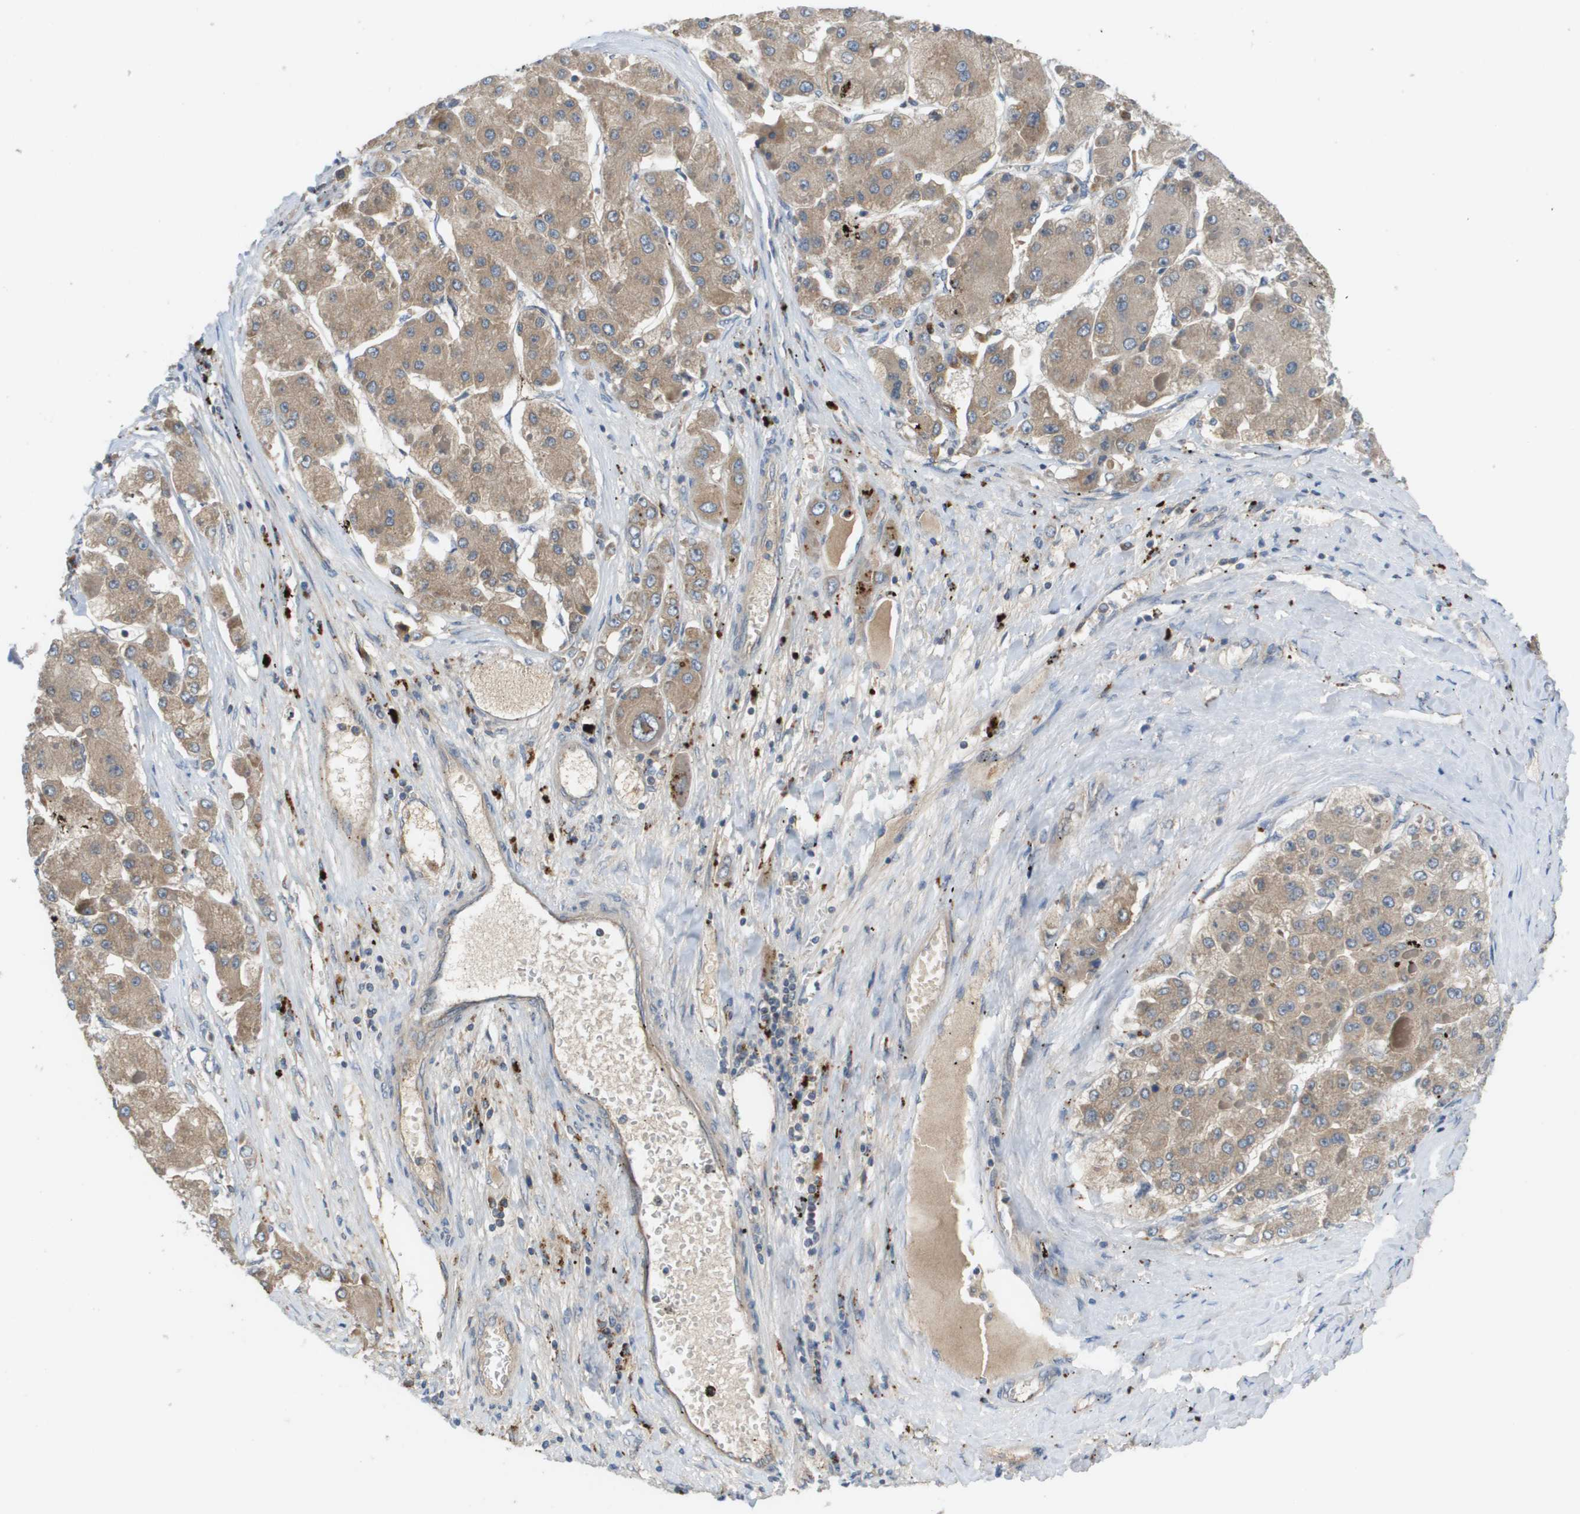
{"staining": {"intensity": "moderate", "quantity": ">75%", "location": "cytoplasmic/membranous"}, "tissue": "liver cancer", "cell_type": "Tumor cells", "image_type": "cancer", "snomed": [{"axis": "morphology", "description": "Carcinoma, Hepatocellular, NOS"}, {"axis": "topography", "description": "Liver"}], "caption": "Hepatocellular carcinoma (liver) stained with DAB (3,3'-diaminobenzidine) immunohistochemistry reveals medium levels of moderate cytoplasmic/membranous staining in about >75% of tumor cells. The protein of interest is shown in brown color, while the nuclei are stained blue.", "gene": "SLC25A20", "patient": {"sex": "female", "age": 73}}